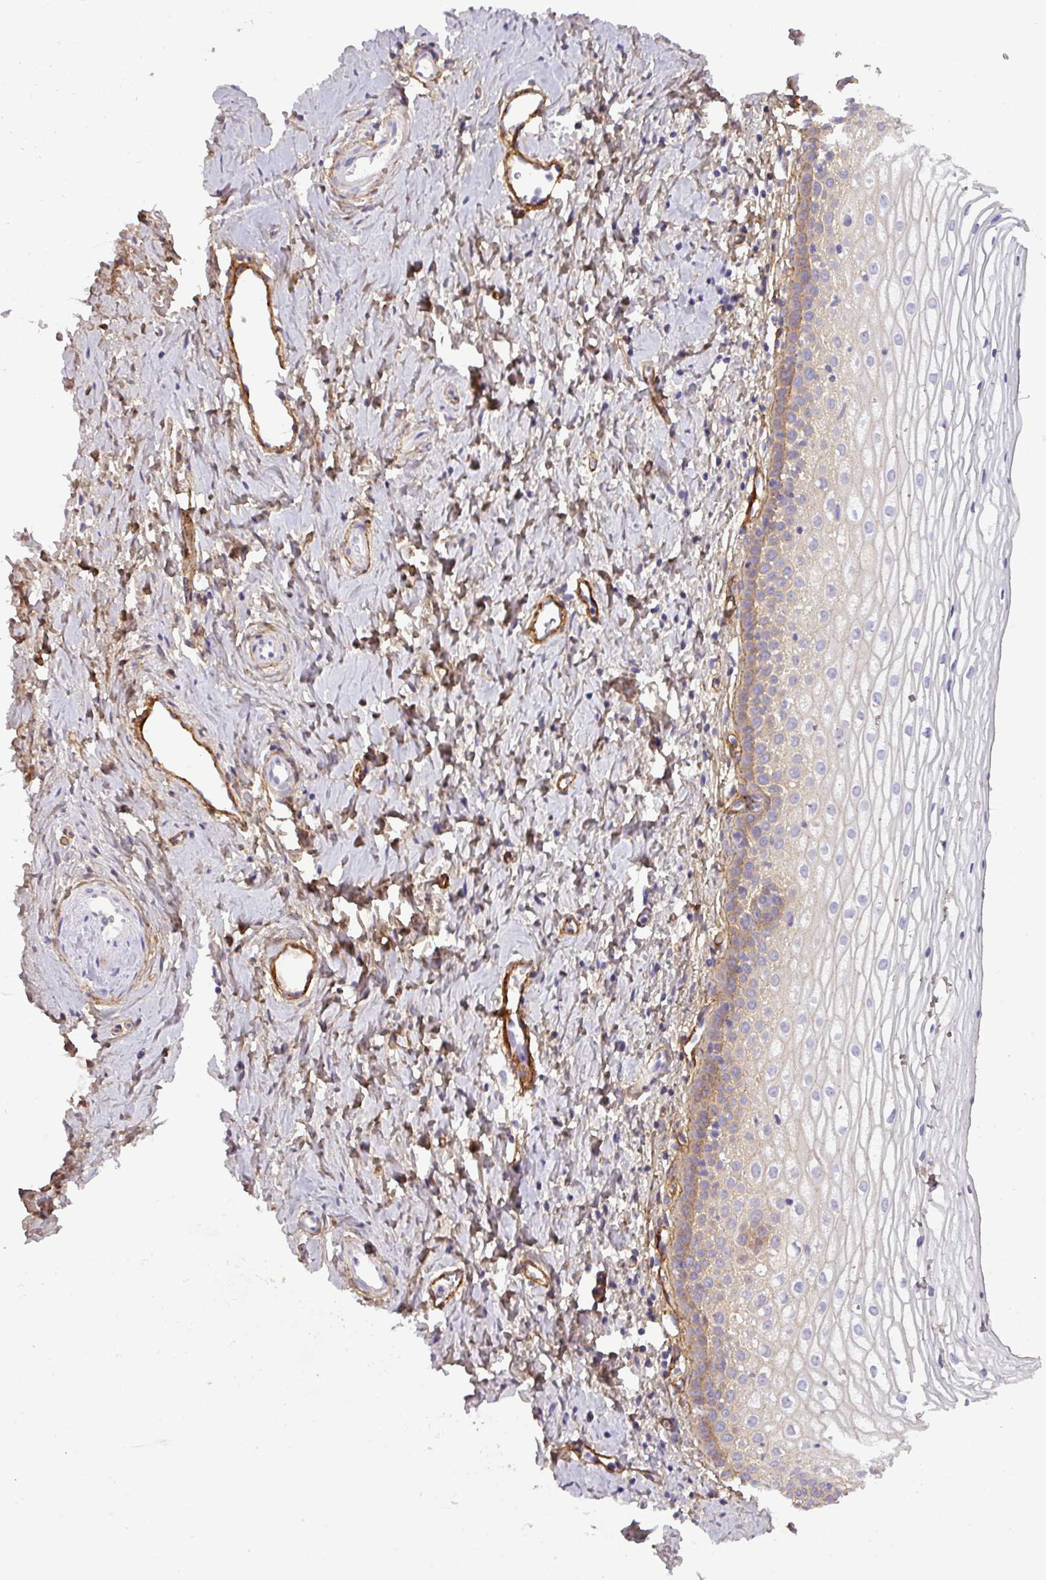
{"staining": {"intensity": "weak", "quantity": "<25%", "location": "cytoplasmic/membranous"}, "tissue": "vagina", "cell_type": "Squamous epithelial cells", "image_type": "normal", "snomed": [{"axis": "morphology", "description": "Normal tissue, NOS"}, {"axis": "topography", "description": "Vagina"}], "caption": "DAB immunohistochemical staining of benign vagina demonstrates no significant staining in squamous epithelial cells.", "gene": "PARD6G", "patient": {"sex": "female", "age": 56}}